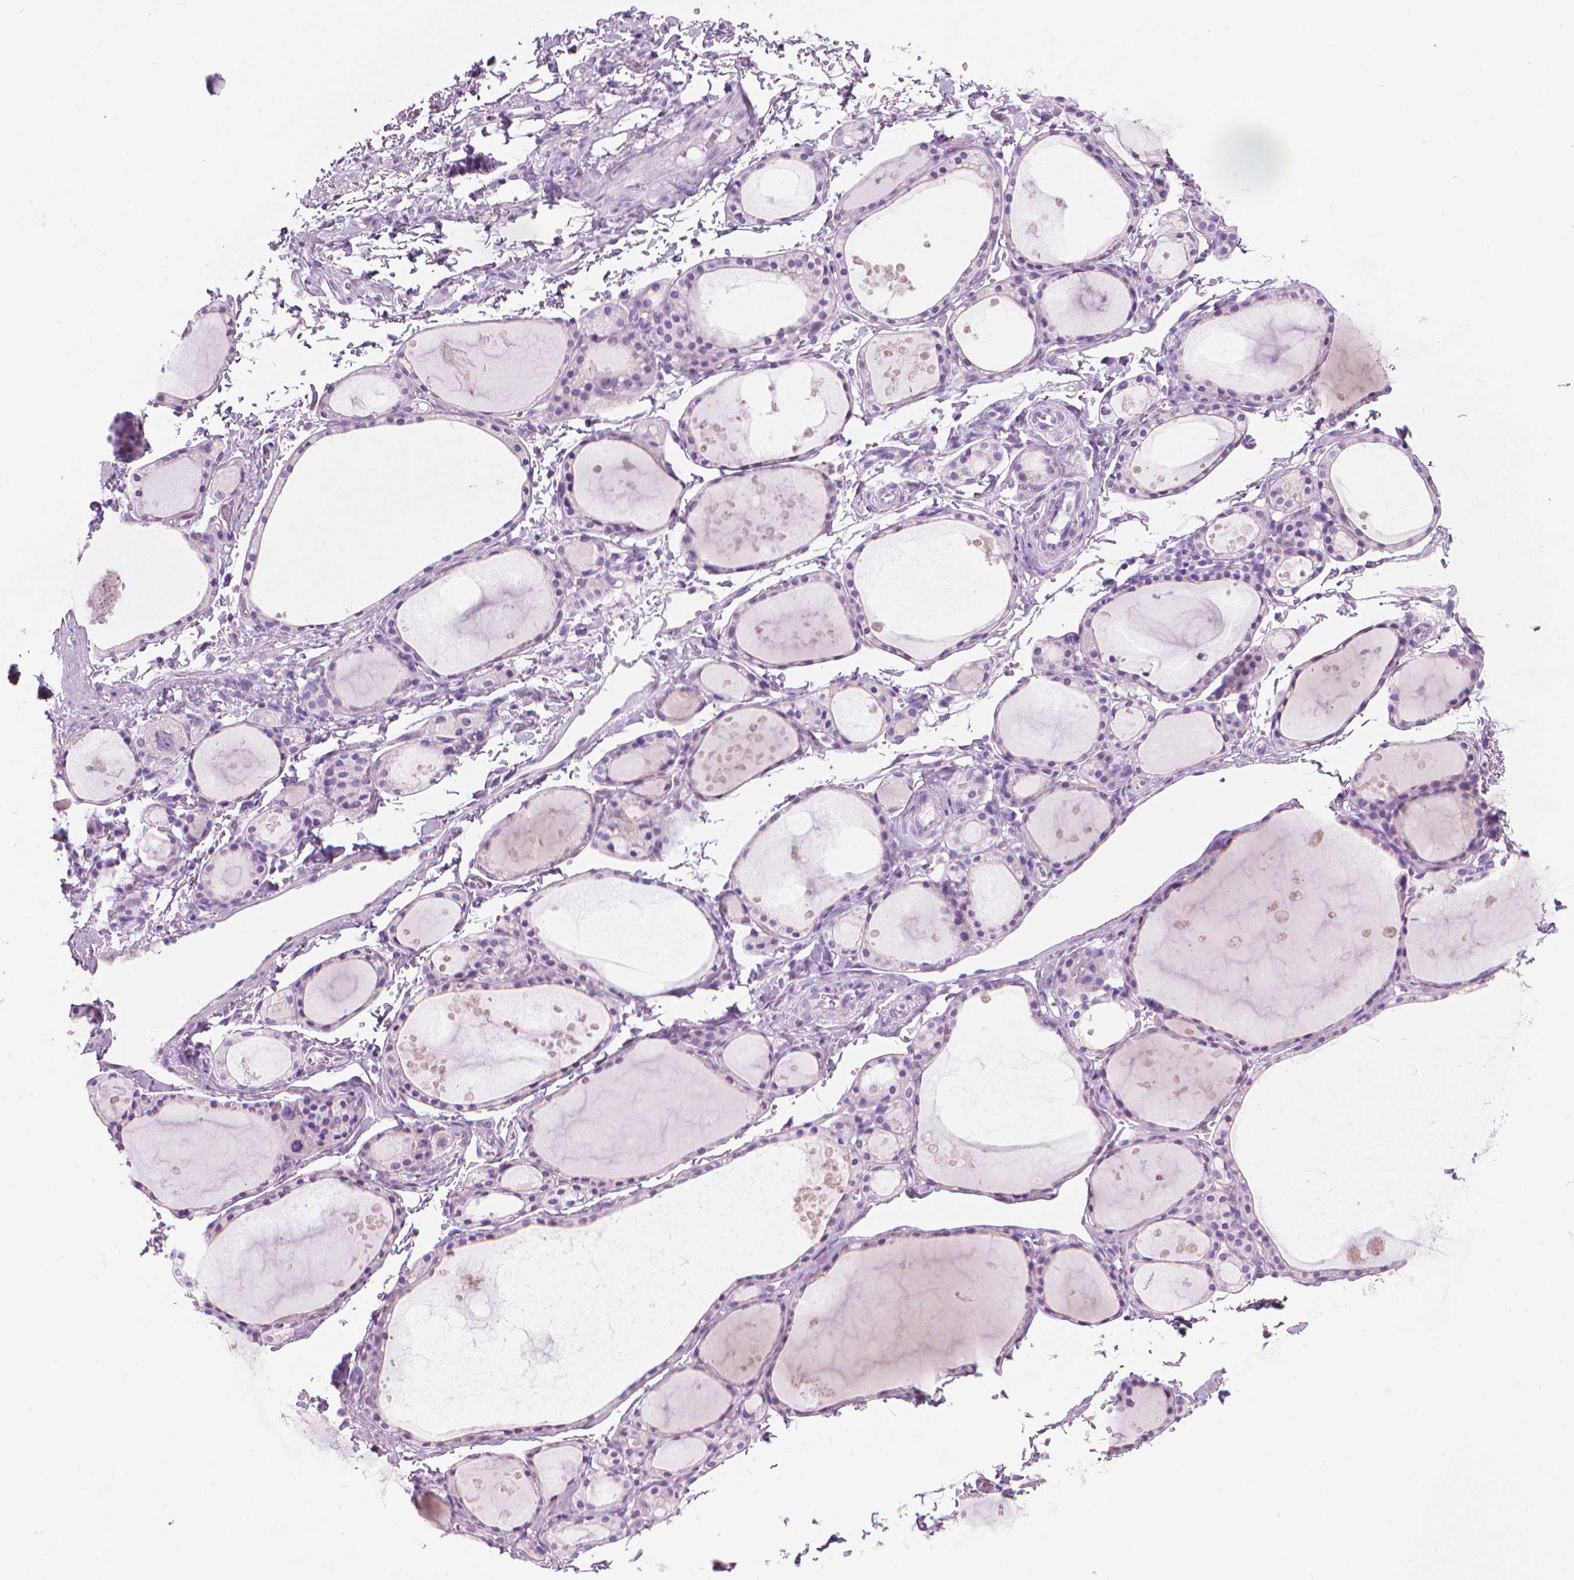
{"staining": {"intensity": "negative", "quantity": "none", "location": "none"}, "tissue": "thyroid gland", "cell_type": "Glandular cells", "image_type": "normal", "snomed": [{"axis": "morphology", "description": "Normal tissue, NOS"}, {"axis": "topography", "description": "Thyroid gland"}], "caption": "Immunohistochemical staining of unremarkable human thyroid gland demonstrates no significant positivity in glandular cells.", "gene": "TTC29", "patient": {"sex": "male", "age": 68}}